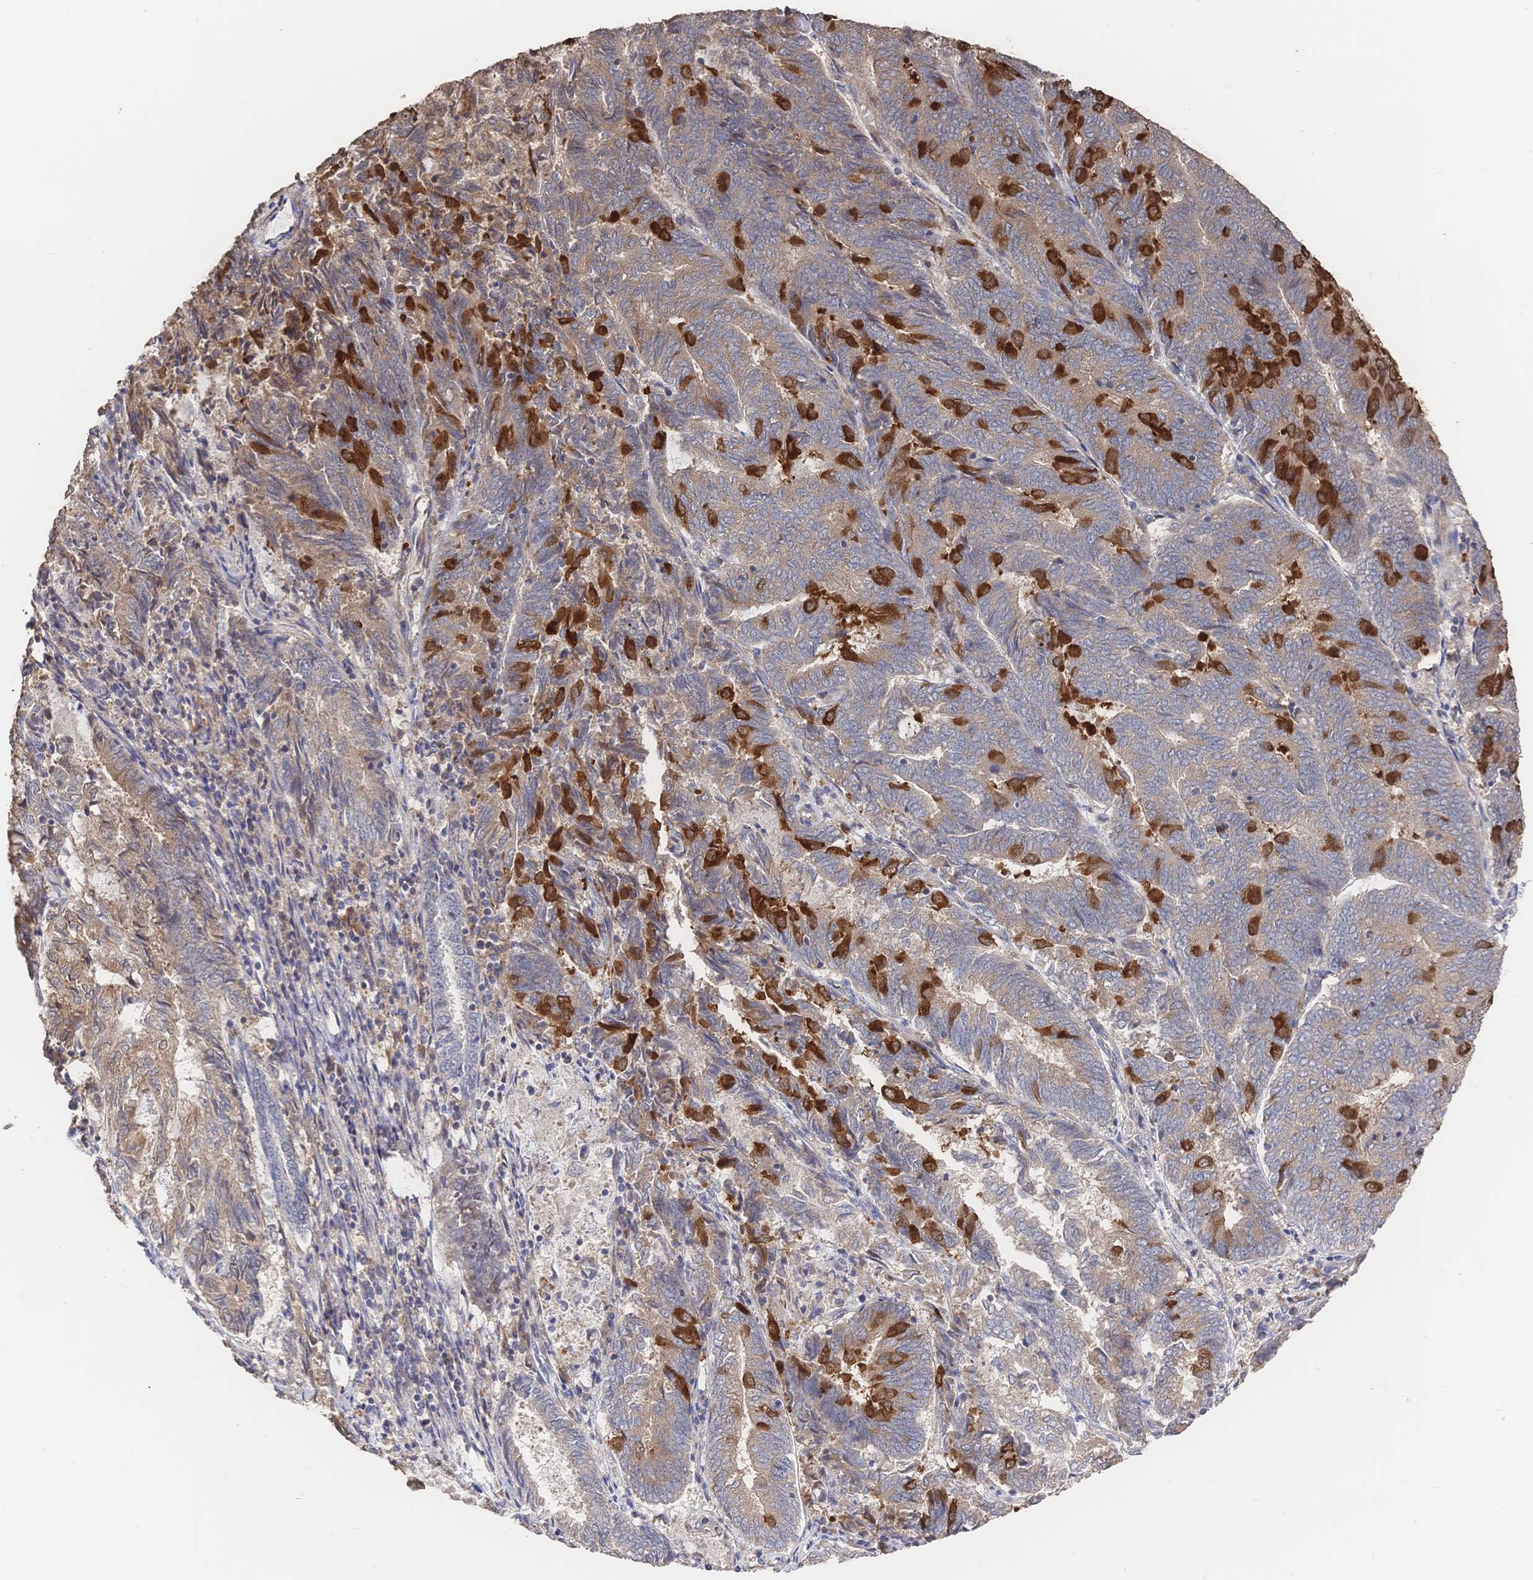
{"staining": {"intensity": "strong", "quantity": "25%-75%", "location": "cytoplasmic/membranous"}, "tissue": "endometrial cancer", "cell_type": "Tumor cells", "image_type": "cancer", "snomed": [{"axis": "morphology", "description": "Adenocarcinoma, NOS"}, {"axis": "topography", "description": "Endometrium"}], "caption": "Protein expression analysis of adenocarcinoma (endometrial) exhibits strong cytoplasmic/membranous staining in approximately 25%-75% of tumor cells.", "gene": "DNAJA4", "patient": {"sex": "female", "age": 80}}